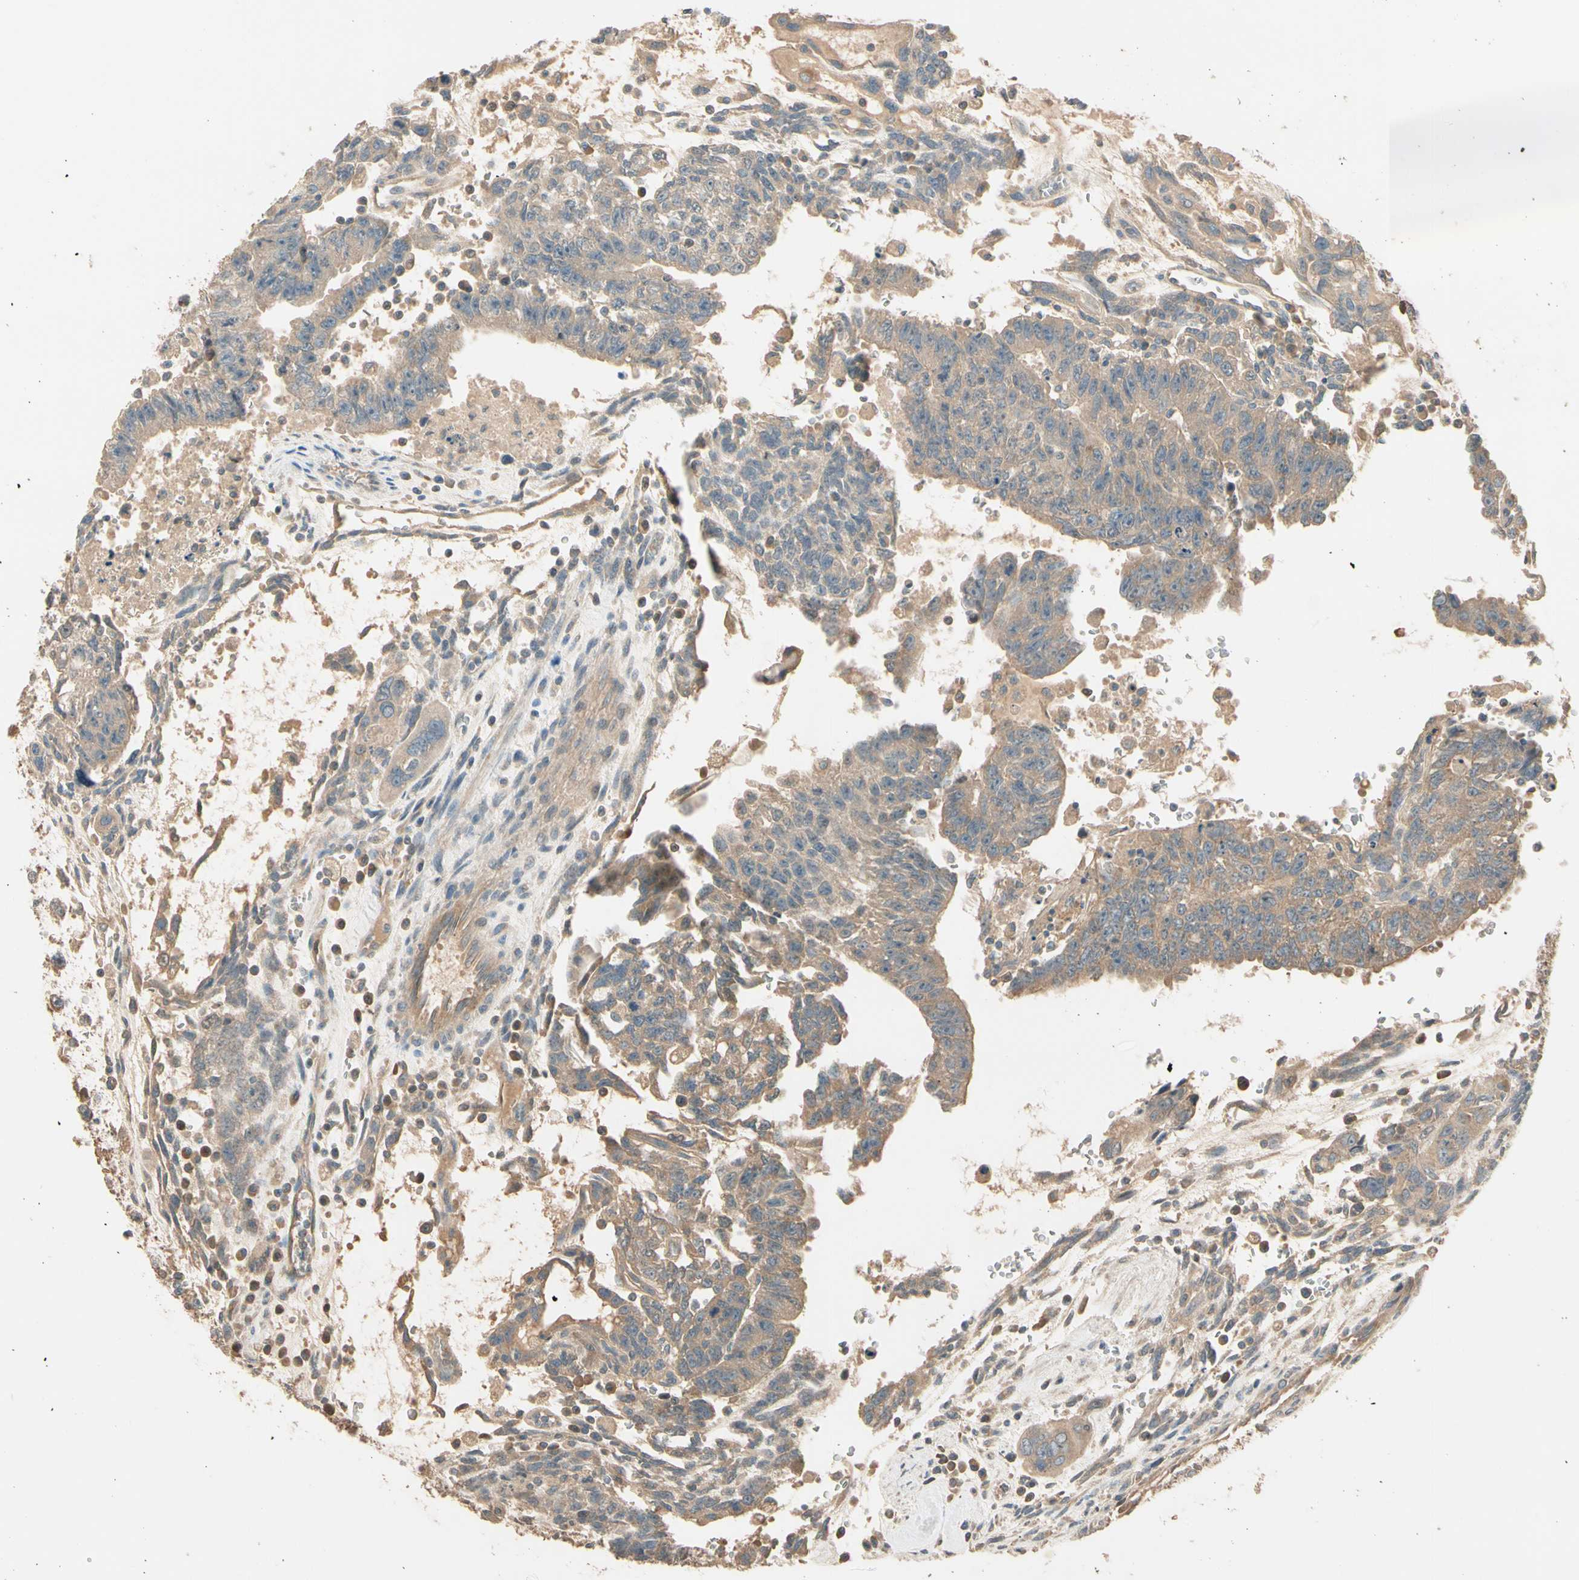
{"staining": {"intensity": "weak", "quantity": ">75%", "location": "cytoplasmic/membranous"}, "tissue": "testis cancer", "cell_type": "Tumor cells", "image_type": "cancer", "snomed": [{"axis": "morphology", "description": "Seminoma, NOS"}, {"axis": "morphology", "description": "Carcinoma, Embryonal, NOS"}, {"axis": "topography", "description": "Testis"}], "caption": "Immunohistochemistry (IHC) (DAB (3,3'-diaminobenzidine)) staining of testis embryonal carcinoma reveals weak cytoplasmic/membranous protein positivity in about >75% of tumor cells.", "gene": "TNFRSF21", "patient": {"sex": "male", "age": 52}}